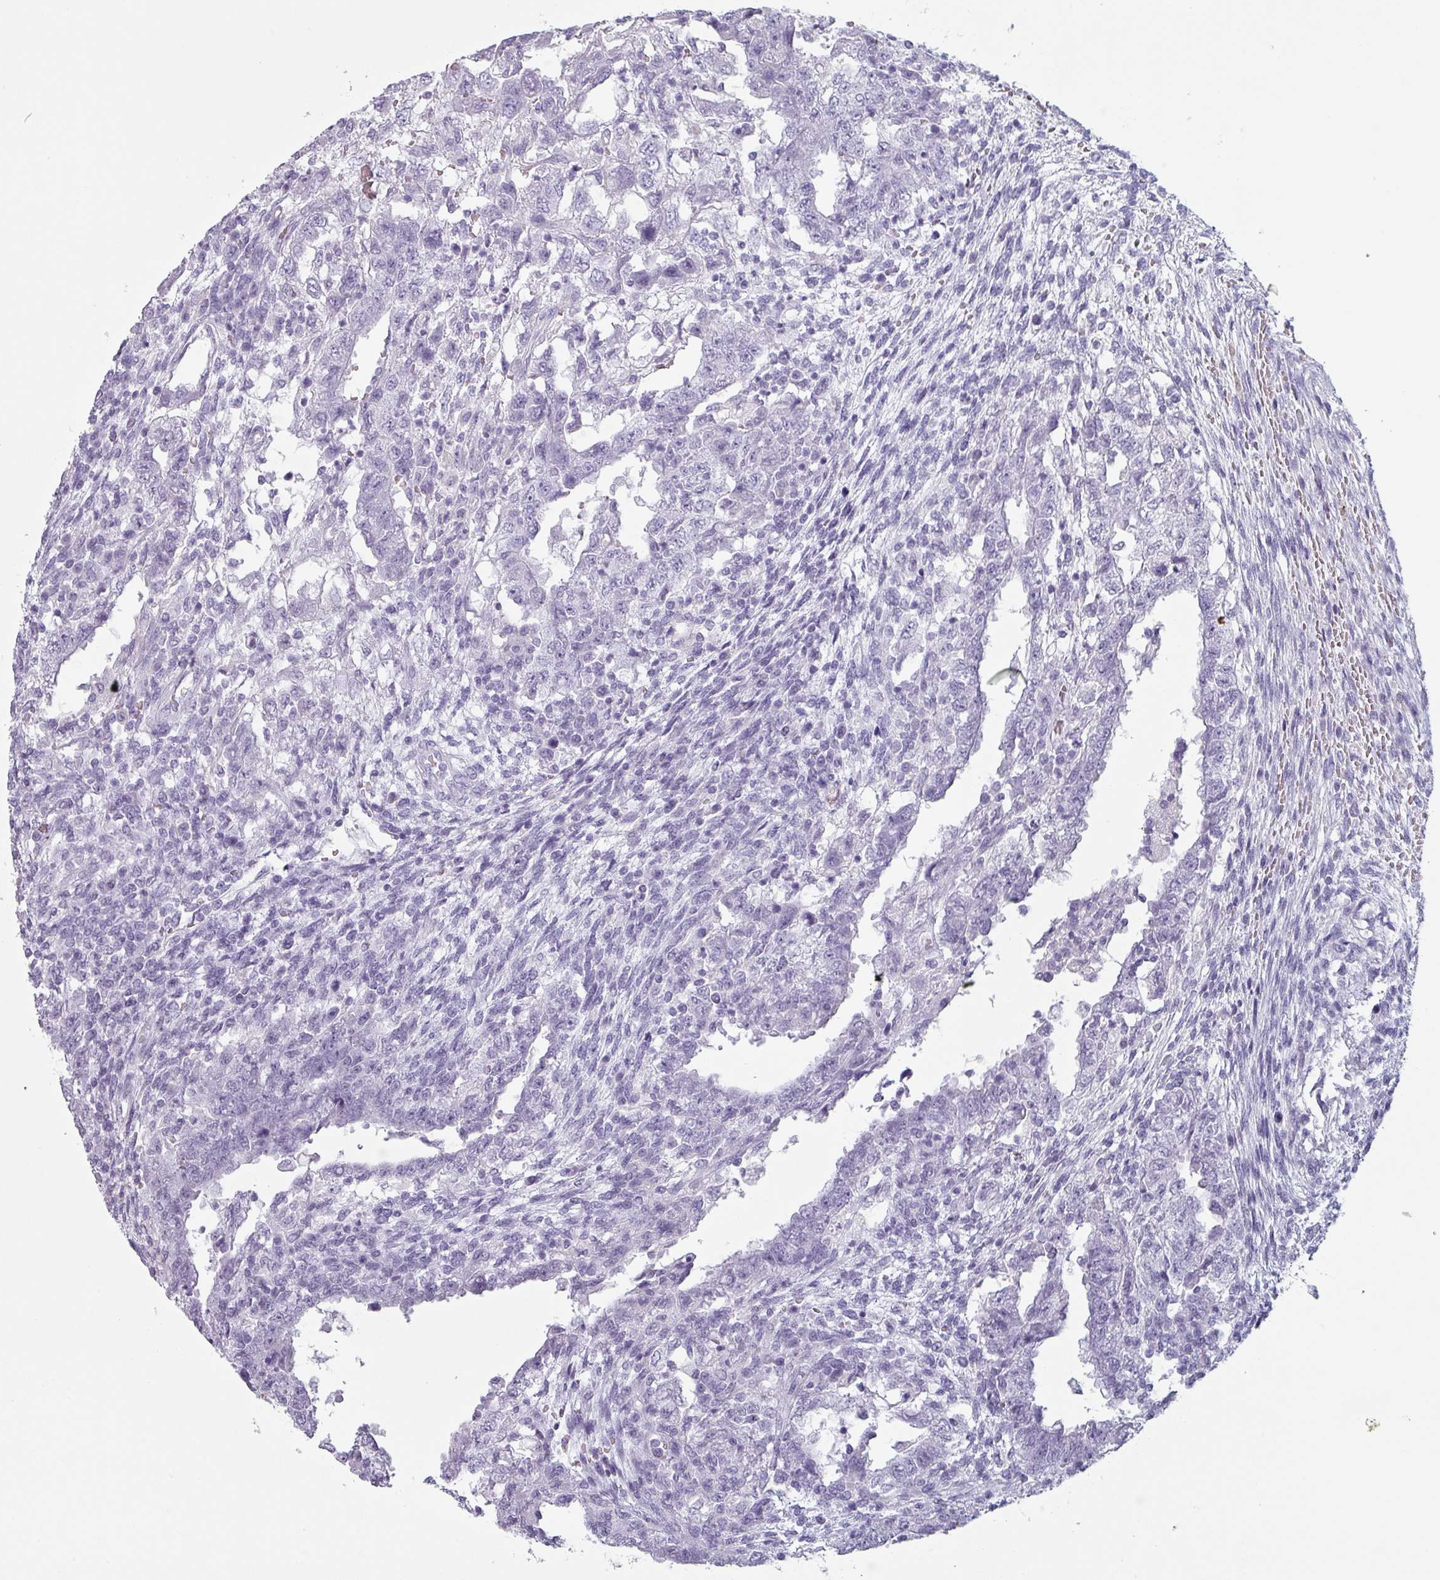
{"staining": {"intensity": "negative", "quantity": "none", "location": "none"}, "tissue": "testis cancer", "cell_type": "Tumor cells", "image_type": "cancer", "snomed": [{"axis": "morphology", "description": "Carcinoma, Embryonal, NOS"}, {"axis": "topography", "description": "Testis"}], "caption": "IHC micrograph of neoplastic tissue: testis cancer (embryonal carcinoma) stained with DAB (3,3'-diaminobenzidine) shows no significant protein positivity in tumor cells.", "gene": "SLC35G2", "patient": {"sex": "male", "age": 26}}